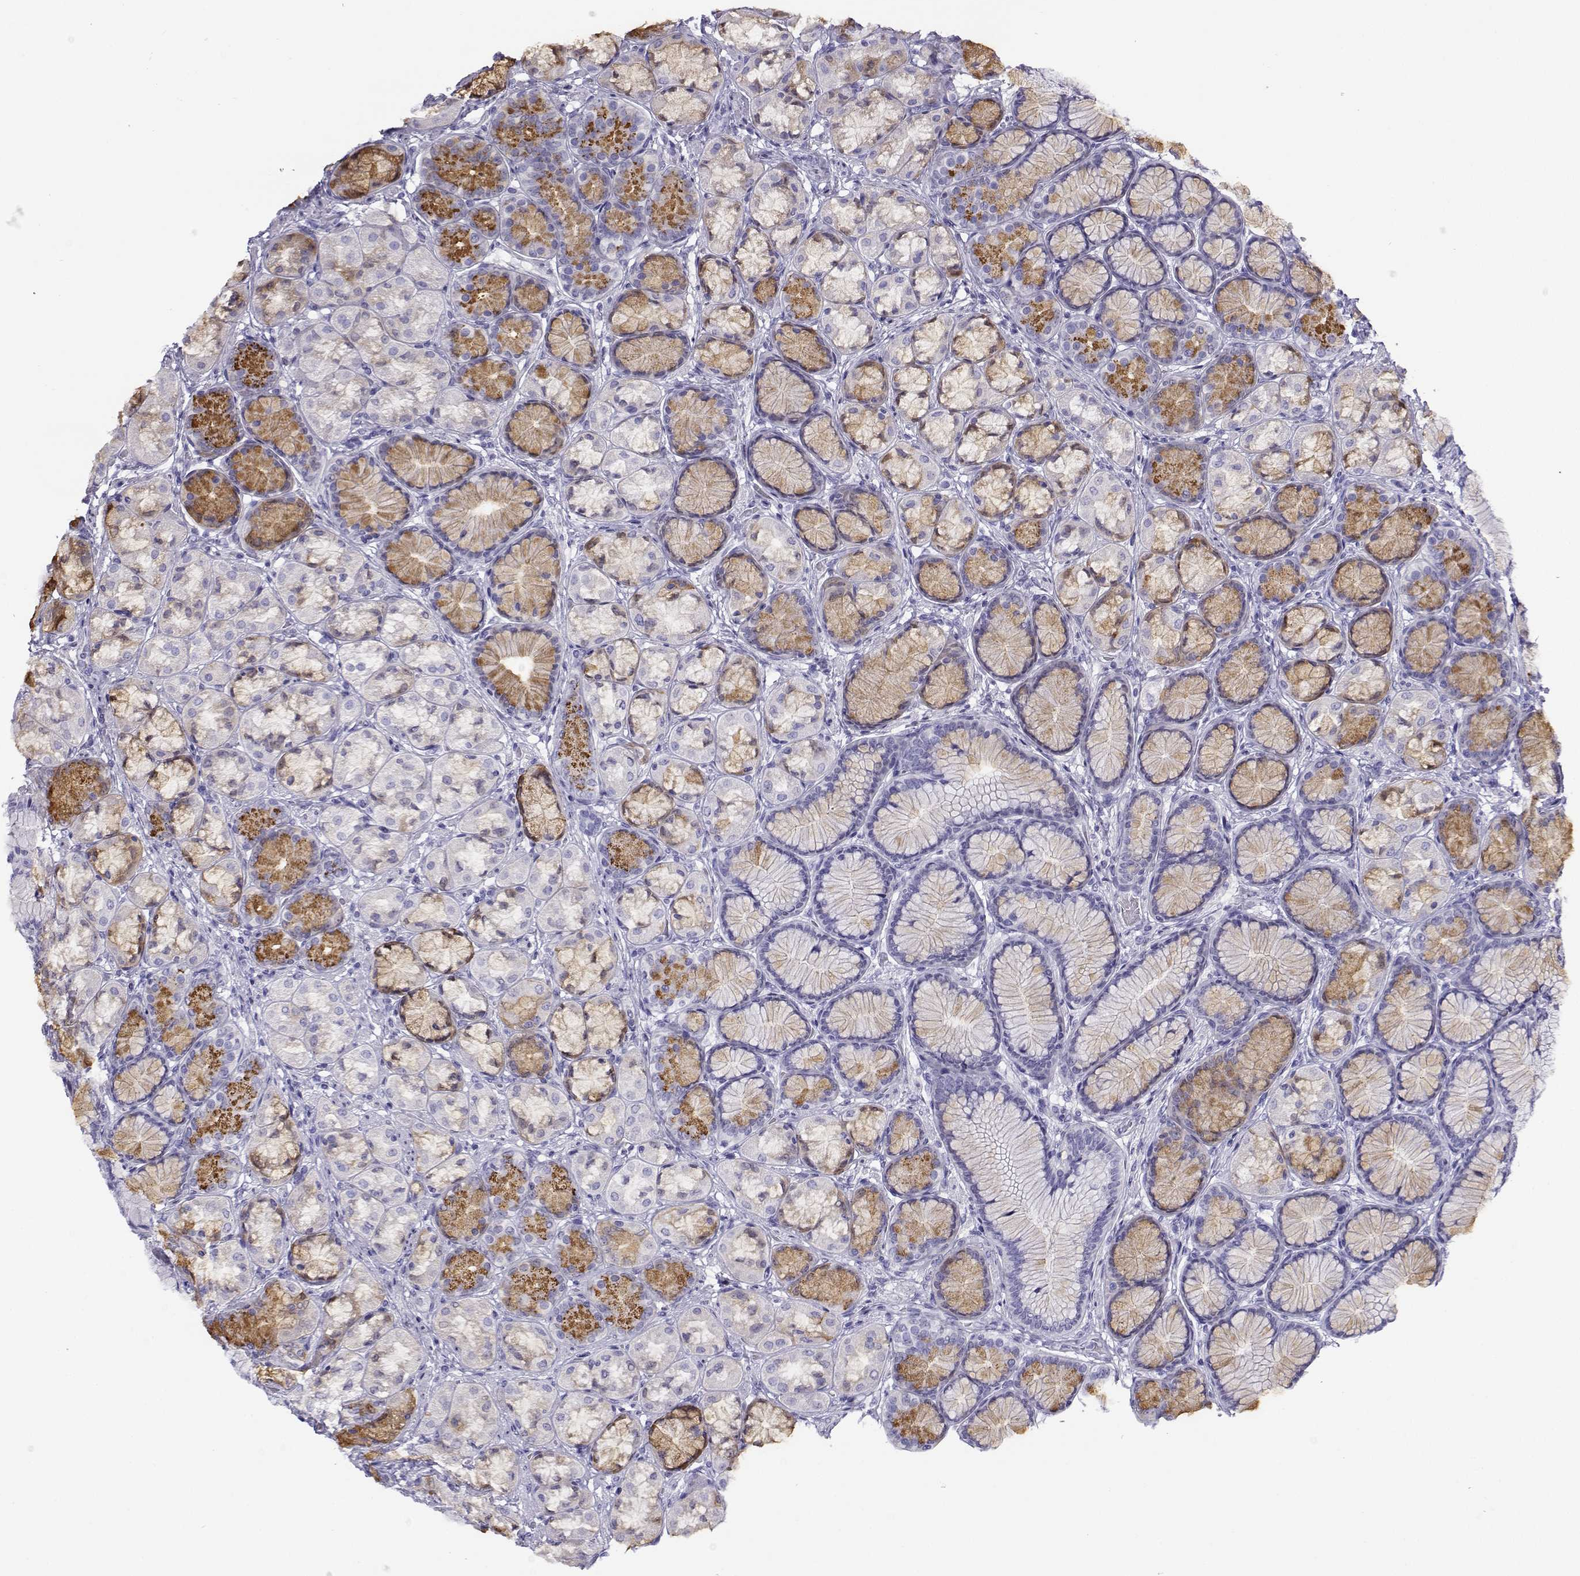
{"staining": {"intensity": "moderate", "quantity": "25%-75%", "location": "cytoplasmic/membranous"}, "tissue": "stomach", "cell_type": "Glandular cells", "image_type": "normal", "snomed": [{"axis": "morphology", "description": "Normal tissue, NOS"}, {"axis": "morphology", "description": "Adenocarcinoma, NOS"}, {"axis": "morphology", "description": "Adenocarcinoma, High grade"}, {"axis": "topography", "description": "Stomach, upper"}, {"axis": "topography", "description": "Stomach"}], "caption": "Moderate cytoplasmic/membranous protein positivity is appreciated in approximately 25%-75% of glandular cells in stomach.", "gene": "CABS1", "patient": {"sex": "female", "age": 65}}